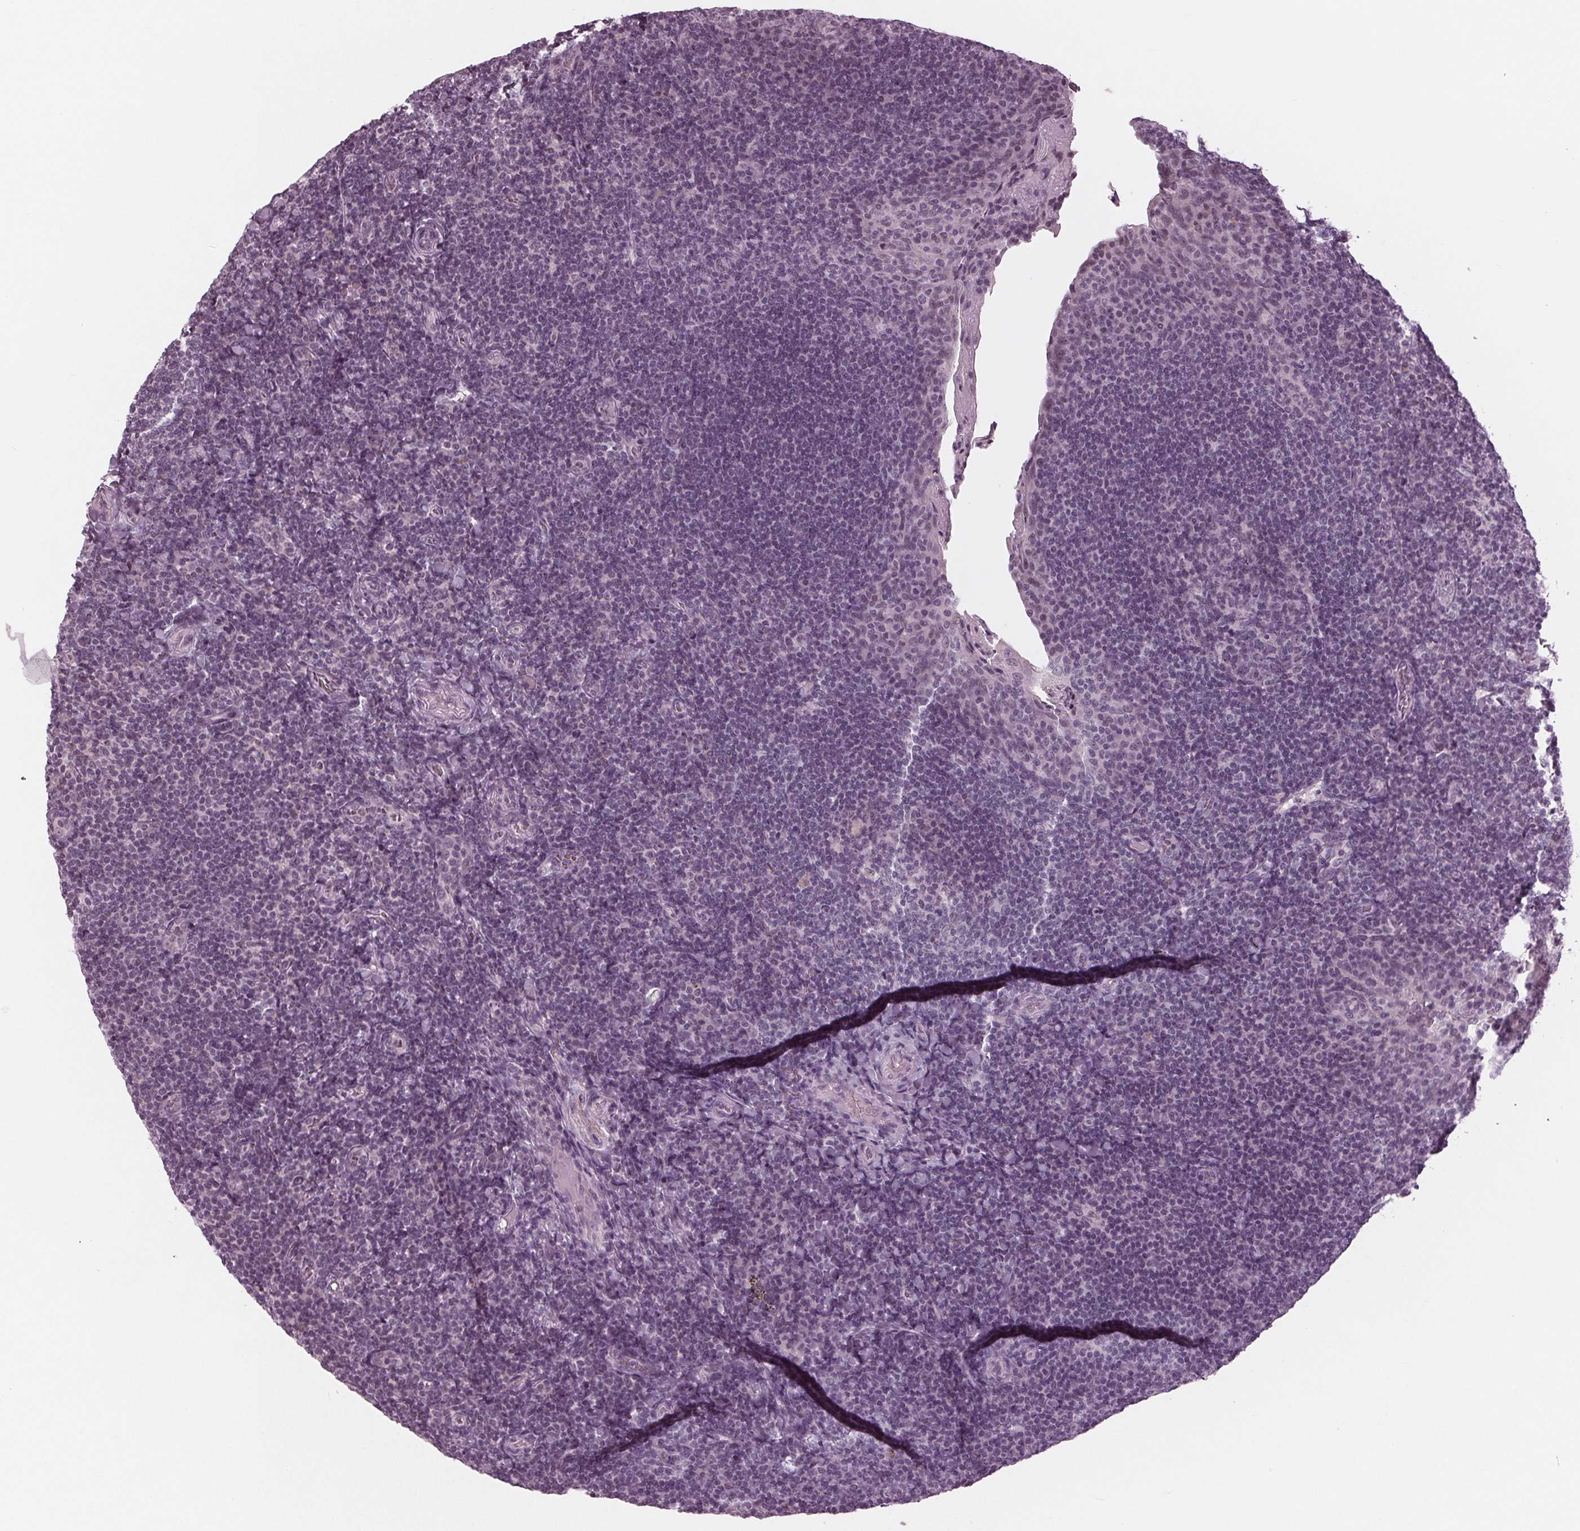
{"staining": {"intensity": "negative", "quantity": "none", "location": "none"}, "tissue": "tonsil", "cell_type": "Germinal center cells", "image_type": "normal", "snomed": [{"axis": "morphology", "description": "Normal tissue, NOS"}, {"axis": "topography", "description": "Tonsil"}], "caption": "DAB immunohistochemical staining of unremarkable human tonsil demonstrates no significant positivity in germinal center cells. Brightfield microscopy of immunohistochemistry (IHC) stained with DAB (brown) and hematoxylin (blue), captured at high magnification.", "gene": "ADPRHL1", "patient": {"sex": "male", "age": 17}}